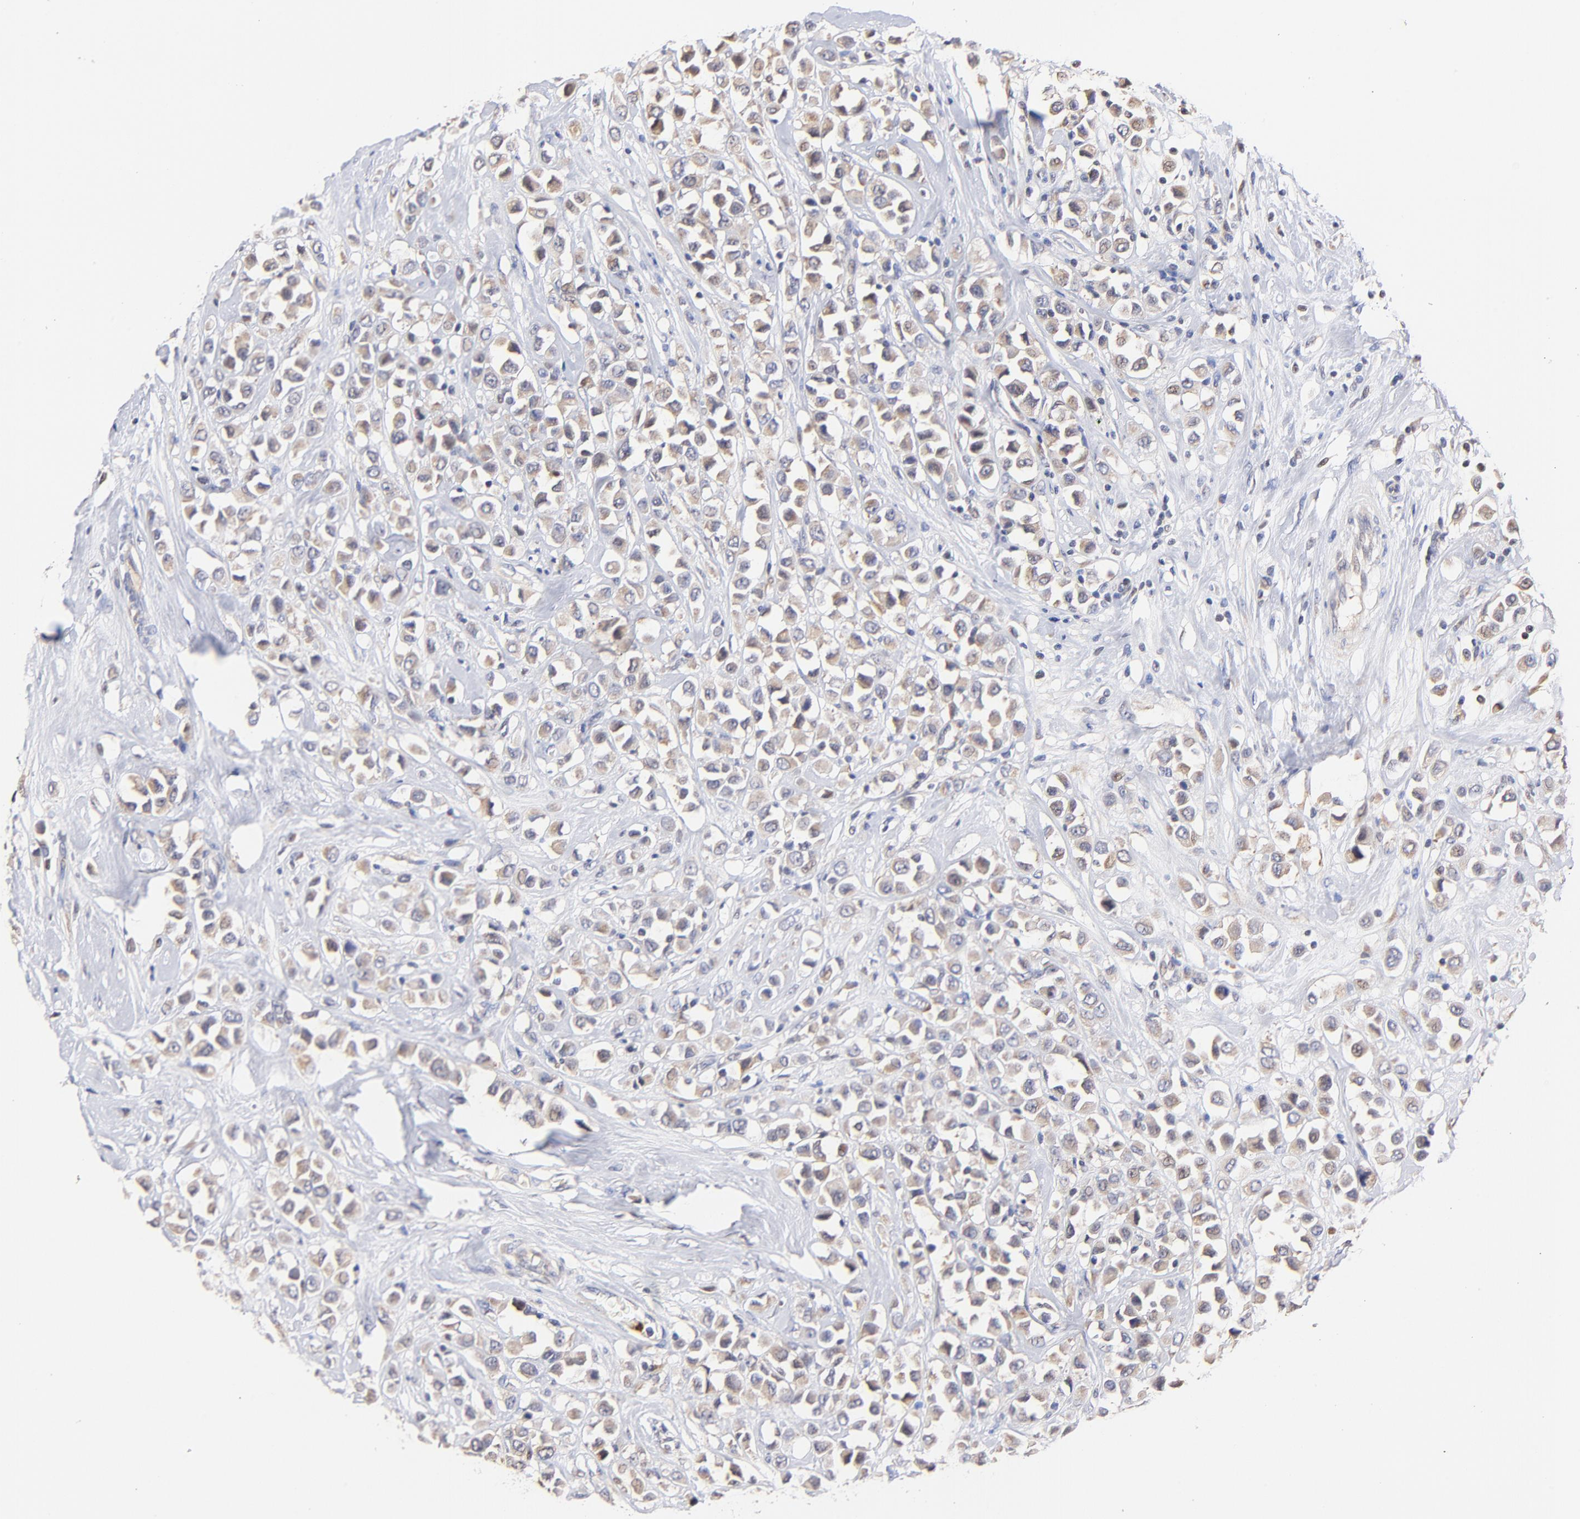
{"staining": {"intensity": "weak", "quantity": "25%-75%", "location": "cytoplasmic/membranous"}, "tissue": "breast cancer", "cell_type": "Tumor cells", "image_type": "cancer", "snomed": [{"axis": "morphology", "description": "Duct carcinoma"}, {"axis": "topography", "description": "Breast"}], "caption": "Breast intraductal carcinoma stained with a protein marker exhibits weak staining in tumor cells.", "gene": "BBOF1", "patient": {"sex": "female", "age": 61}}